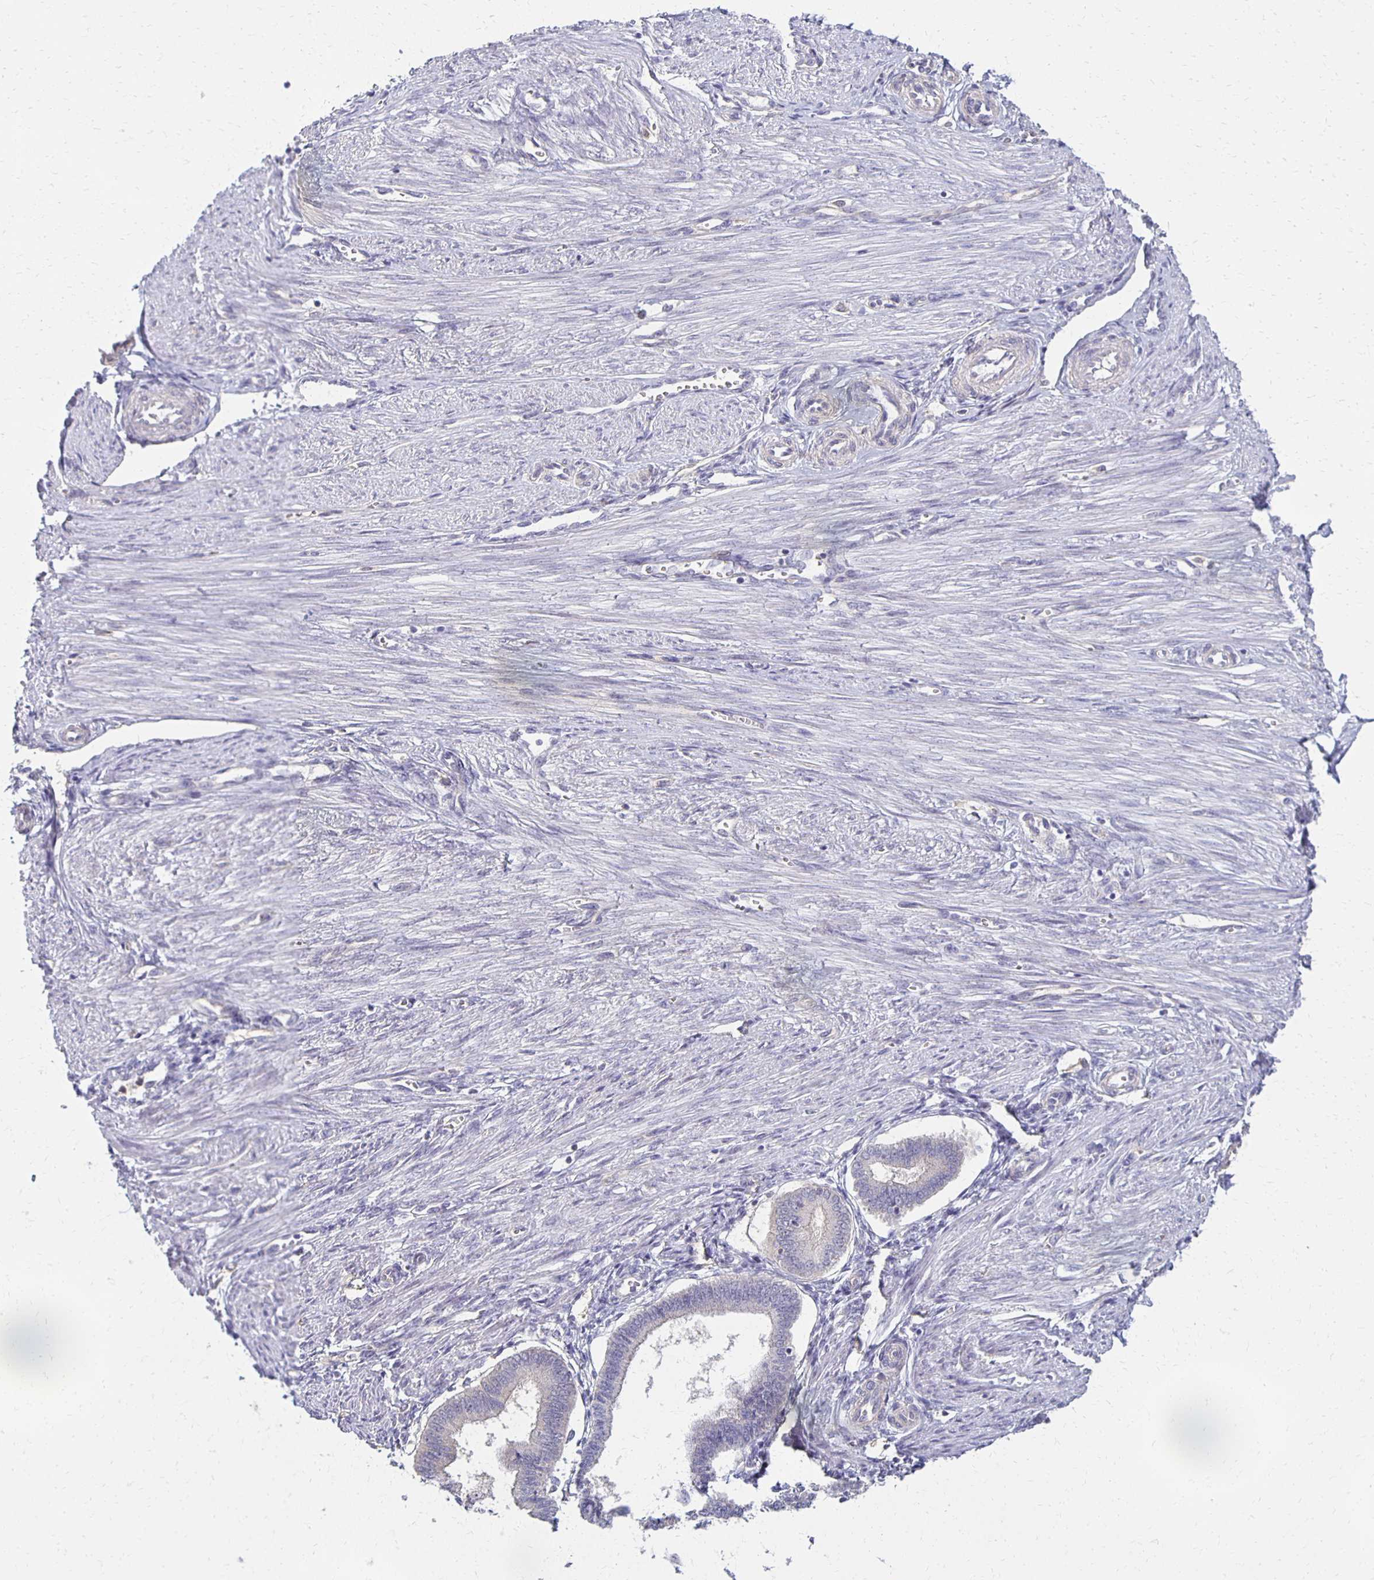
{"staining": {"intensity": "negative", "quantity": "none", "location": "none"}, "tissue": "endometrium", "cell_type": "Cells in endometrial stroma", "image_type": "normal", "snomed": [{"axis": "morphology", "description": "Normal tissue, NOS"}, {"axis": "topography", "description": "Endometrium"}], "caption": "Immunohistochemistry (IHC) photomicrograph of benign human endometrium stained for a protein (brown), which exhibits no expression in cells in endometrial stroma.", "gene": "GPX4", "patient": {"sex": "female", "age": 24}}